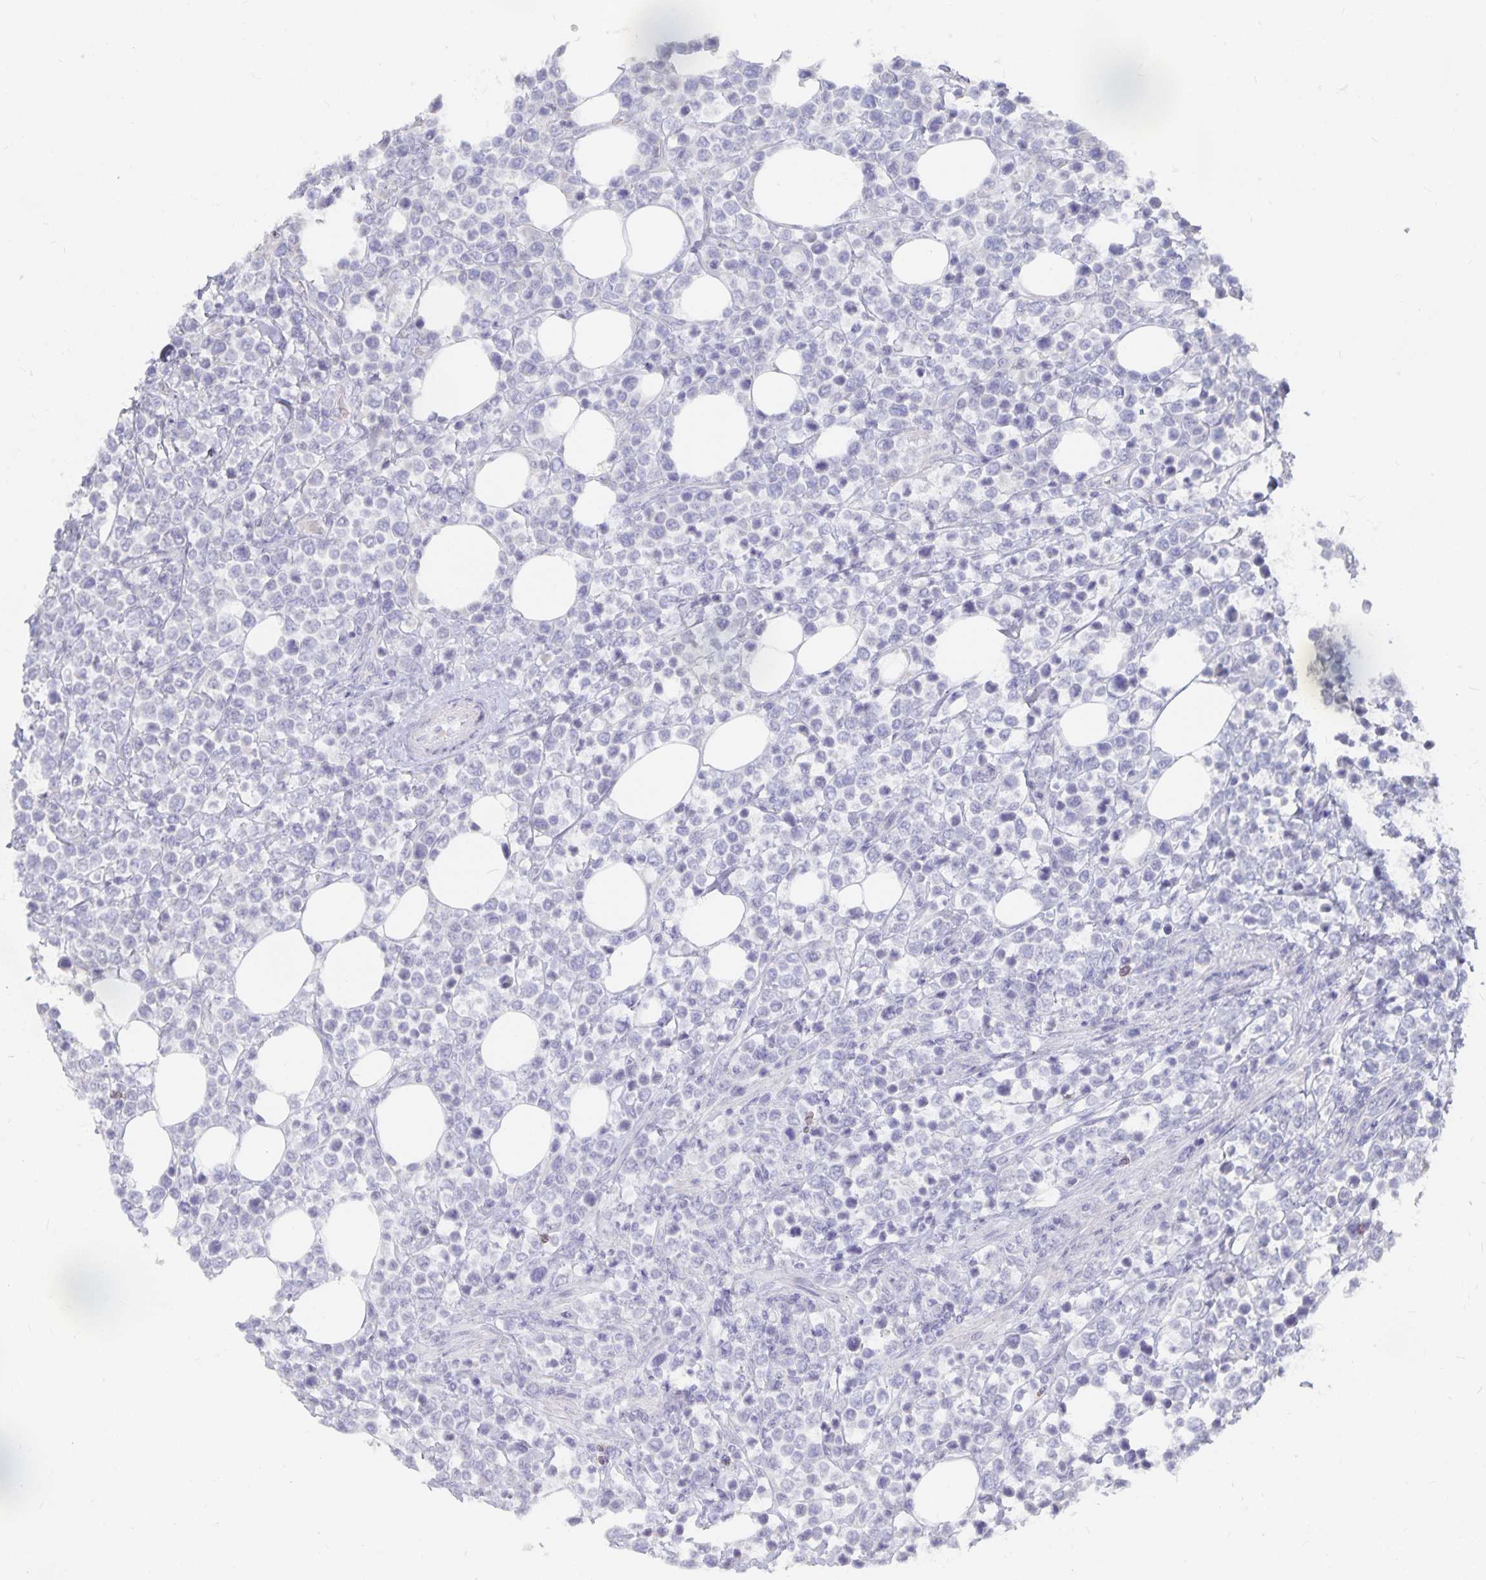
{"staining": {"intensity": "negative", "quantity": "none", "location": "none"}, "tissue": "lymphoma", "cell_type": "Tumor cells", "image_type": "cancer", "snomed": [{"axis": "morphology", "description": "Malignant lymphoma, non-Hodgkin's type, High grade"}, {"axis": "topography", "description": "Soft tissue"}], "caption": "Immunohistochemistry of lymphoma demonstrates no expression in tumor cells.", "gene": "DNAH9", "patient": {"sex": "female", "age": 56}}